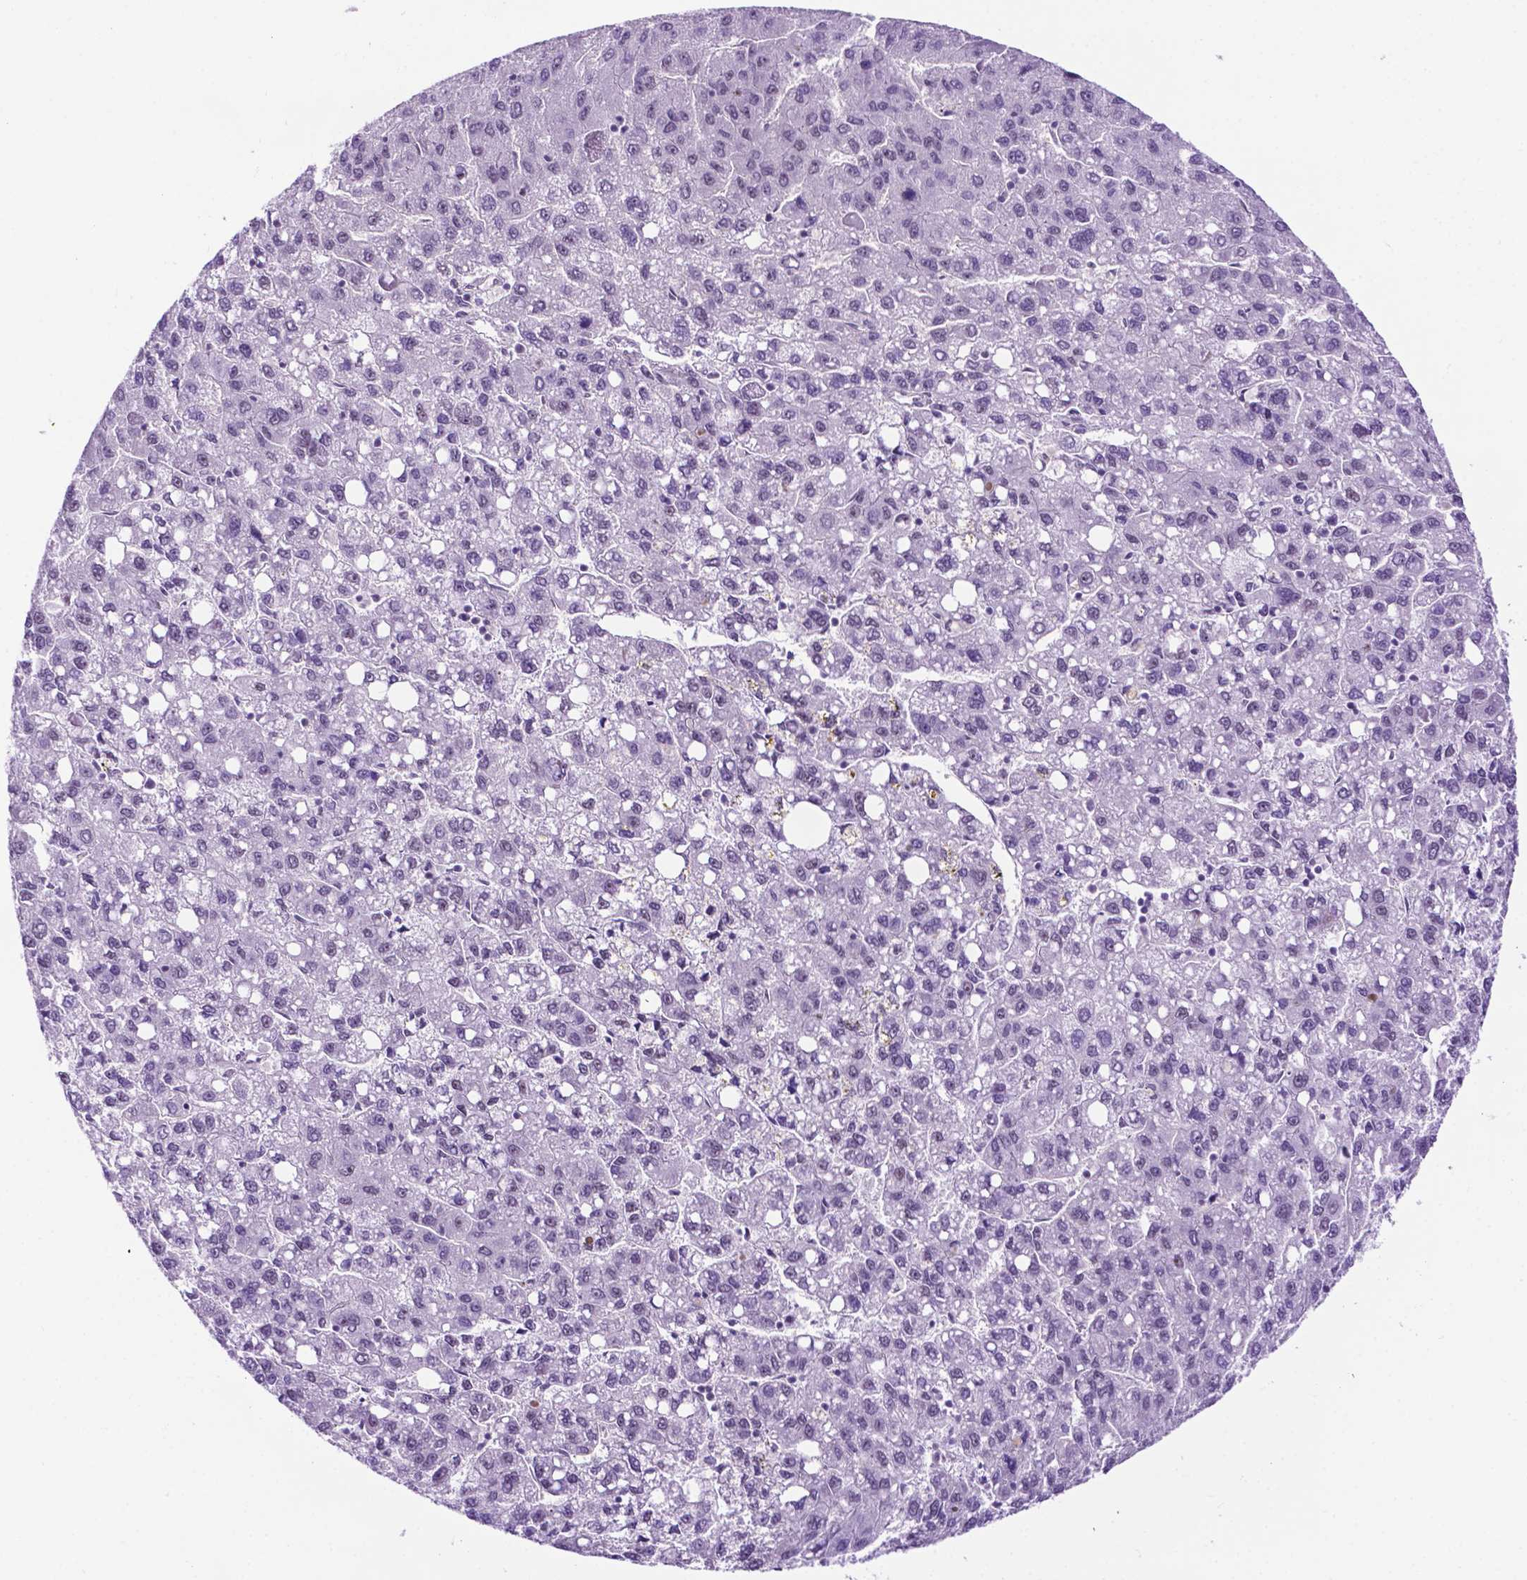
{"staining": {"intensity": "negative", "quantity": "none", "location": "none"}, "tissue": "liver cancer", "cell_type": "Tumor cells", "image_type": "cancer", "snomed": [{"axis": "morphology", "description": "Carcinoma, Hepatocellular, NOS"}, {"axis": "topography", "description": "Liver"}], "caption": "Immunohistochemistry photomicrograph of liver cancer stained for a protein (brown), which shows no positivity in tumor cells.", "gene": "TACSTD2", "patient": {"sex": "female", "age": 82}}